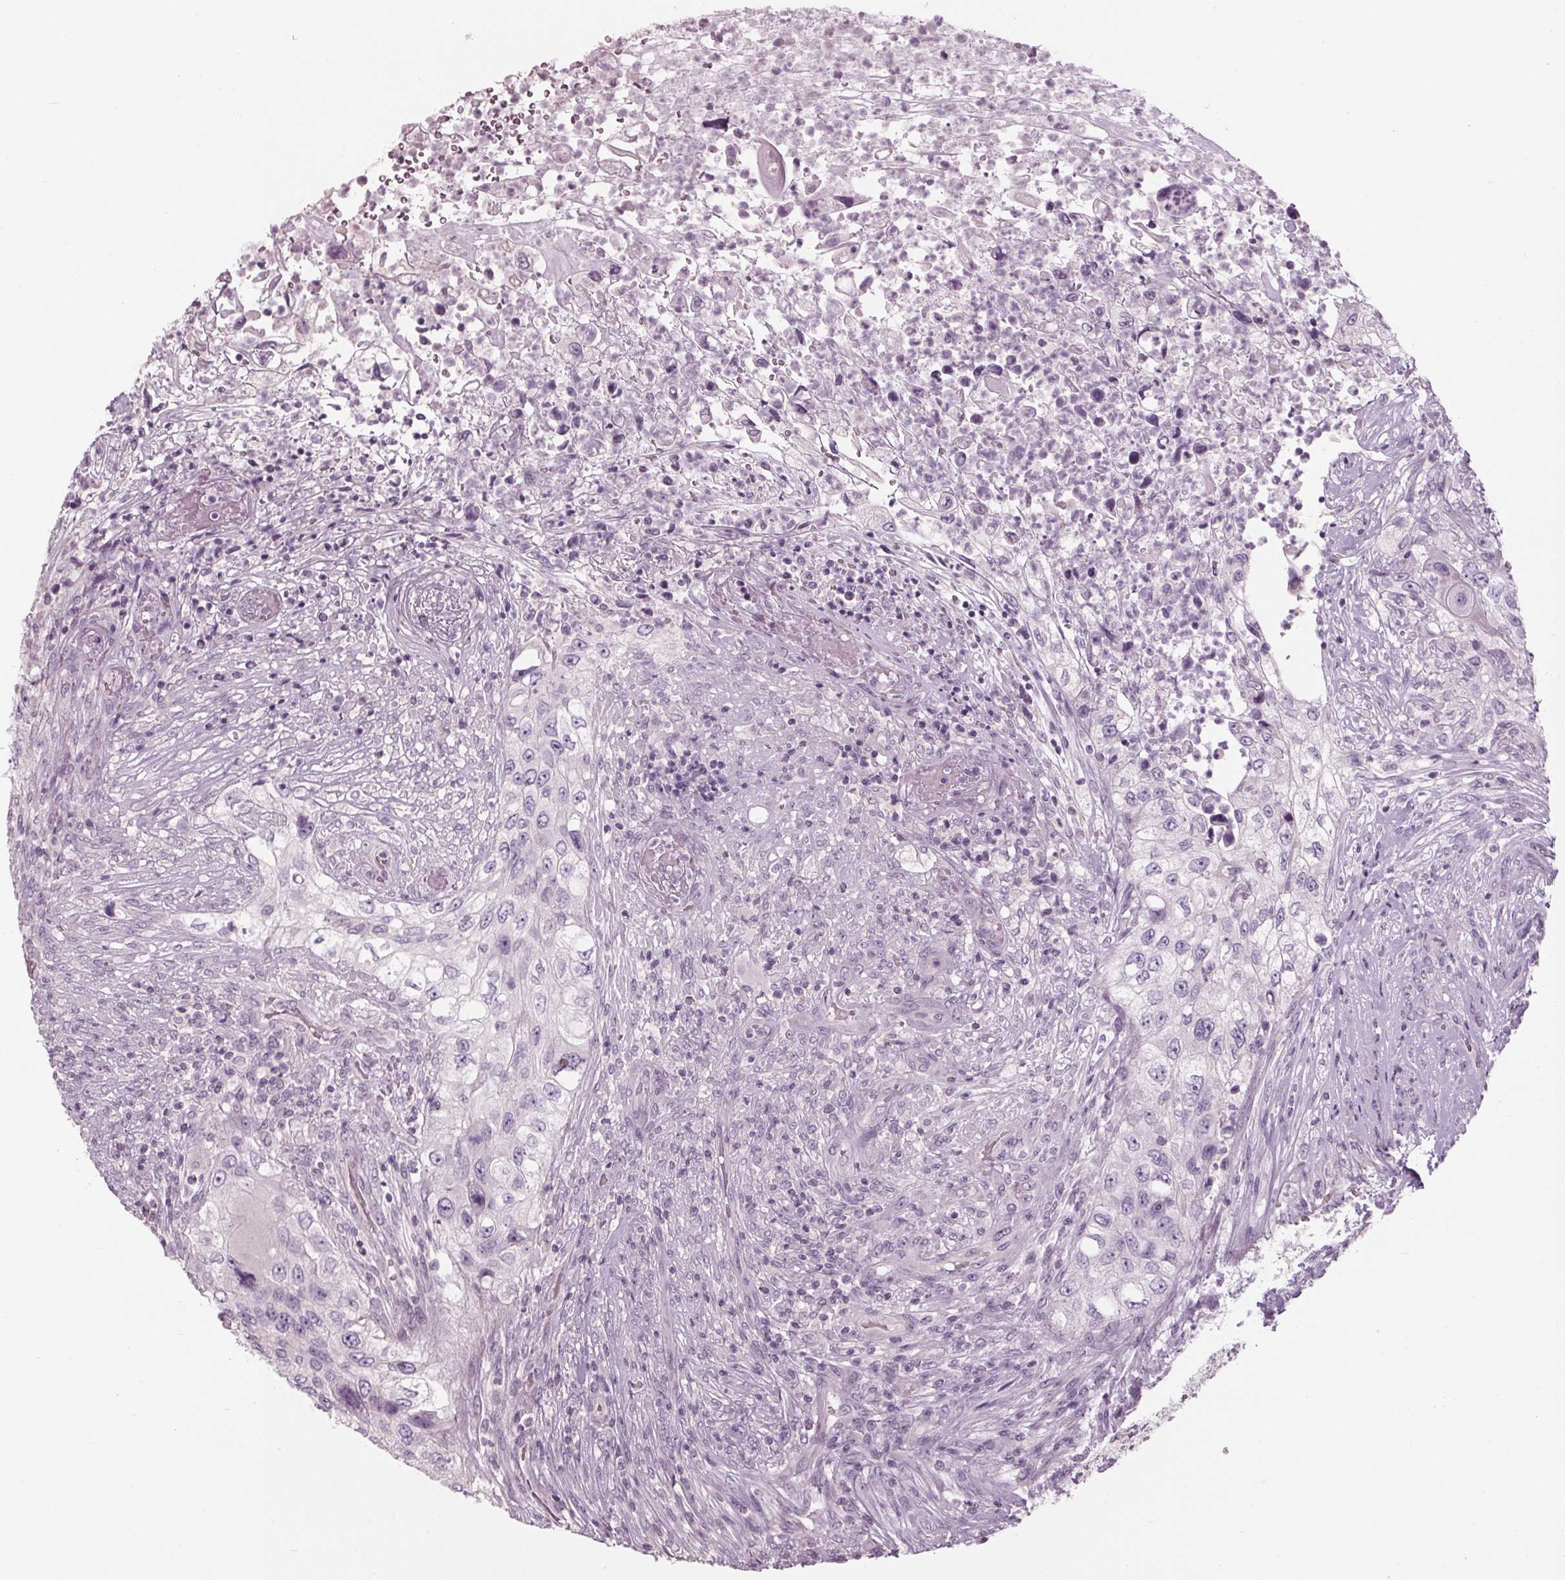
{"staining": {"intensity": "negative", "quantity": "none", "location": "none"}, "tissue": "urothelial cancer", "cell_type": "Tumor cells", "image_type": "cancer", "snomed": [{"axis": "morphology", "description": "Urothelial carcinoma, High grade"}, {"axis": "topography", "description": "Urinary bladder"}], "caption": "DAB immunohistochemical staining of human urothelial cancer displays no significant positivity in tumor cells.", "gene": "TNNC2", "patient": {"sex": "female", "age": 60}}